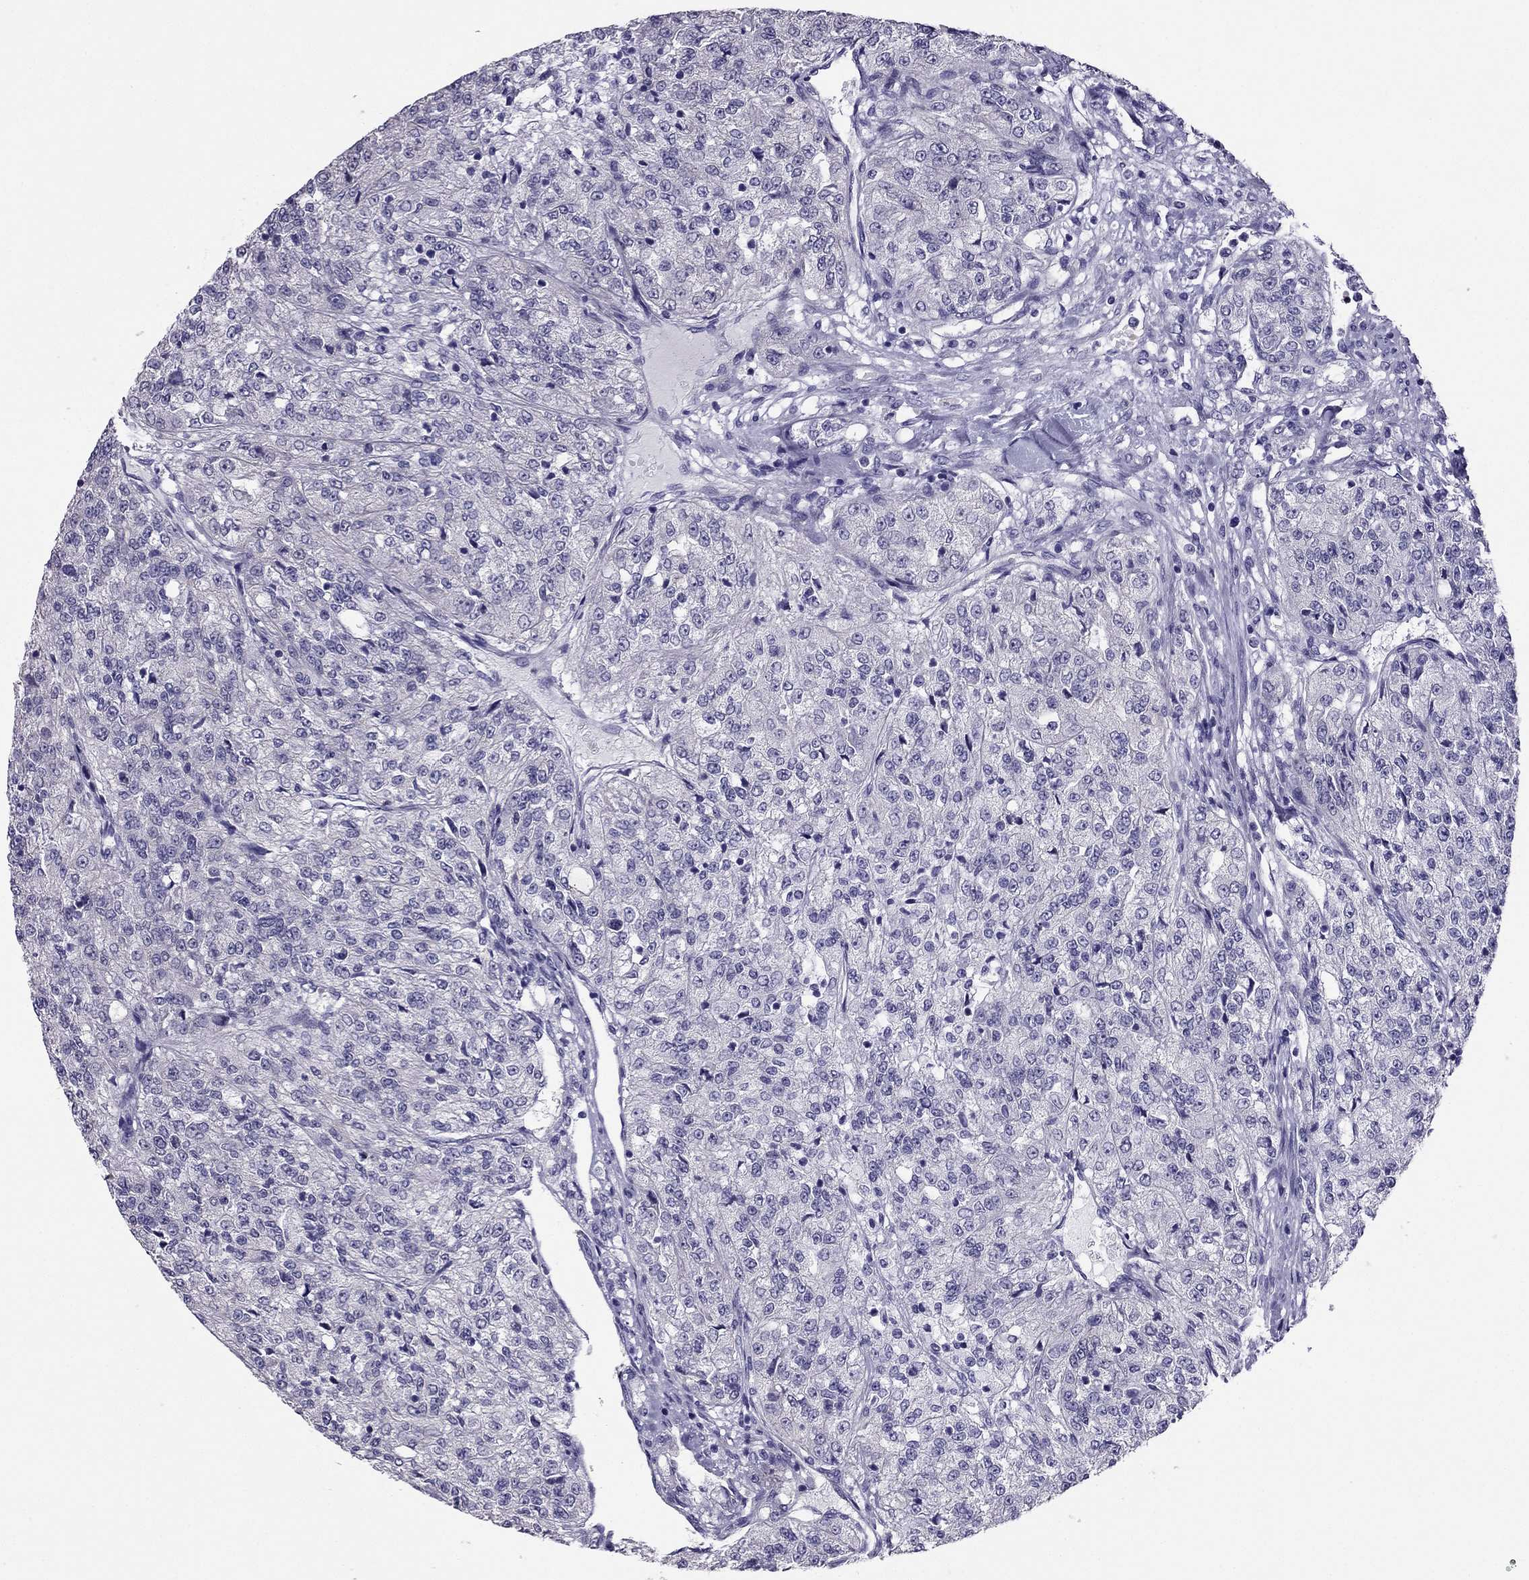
{"staining": {"intensity": "negative", "quantity": "none", "location": "none"}, "tissue": "renal cancer", "cell_type": "Tumor cells", "image_type": "cancer", "snomed": [{"axis": "morphology", "description": "Adenocarcinoma, NOS"}, {"axis": "topography", "description": "Kidney"}], "caption": "Protein analysis of renal cancer demonstrates no significant staining in tumor cells.", "gene": "PDE6A", "patient": {"sex": "female", "age": 63}}